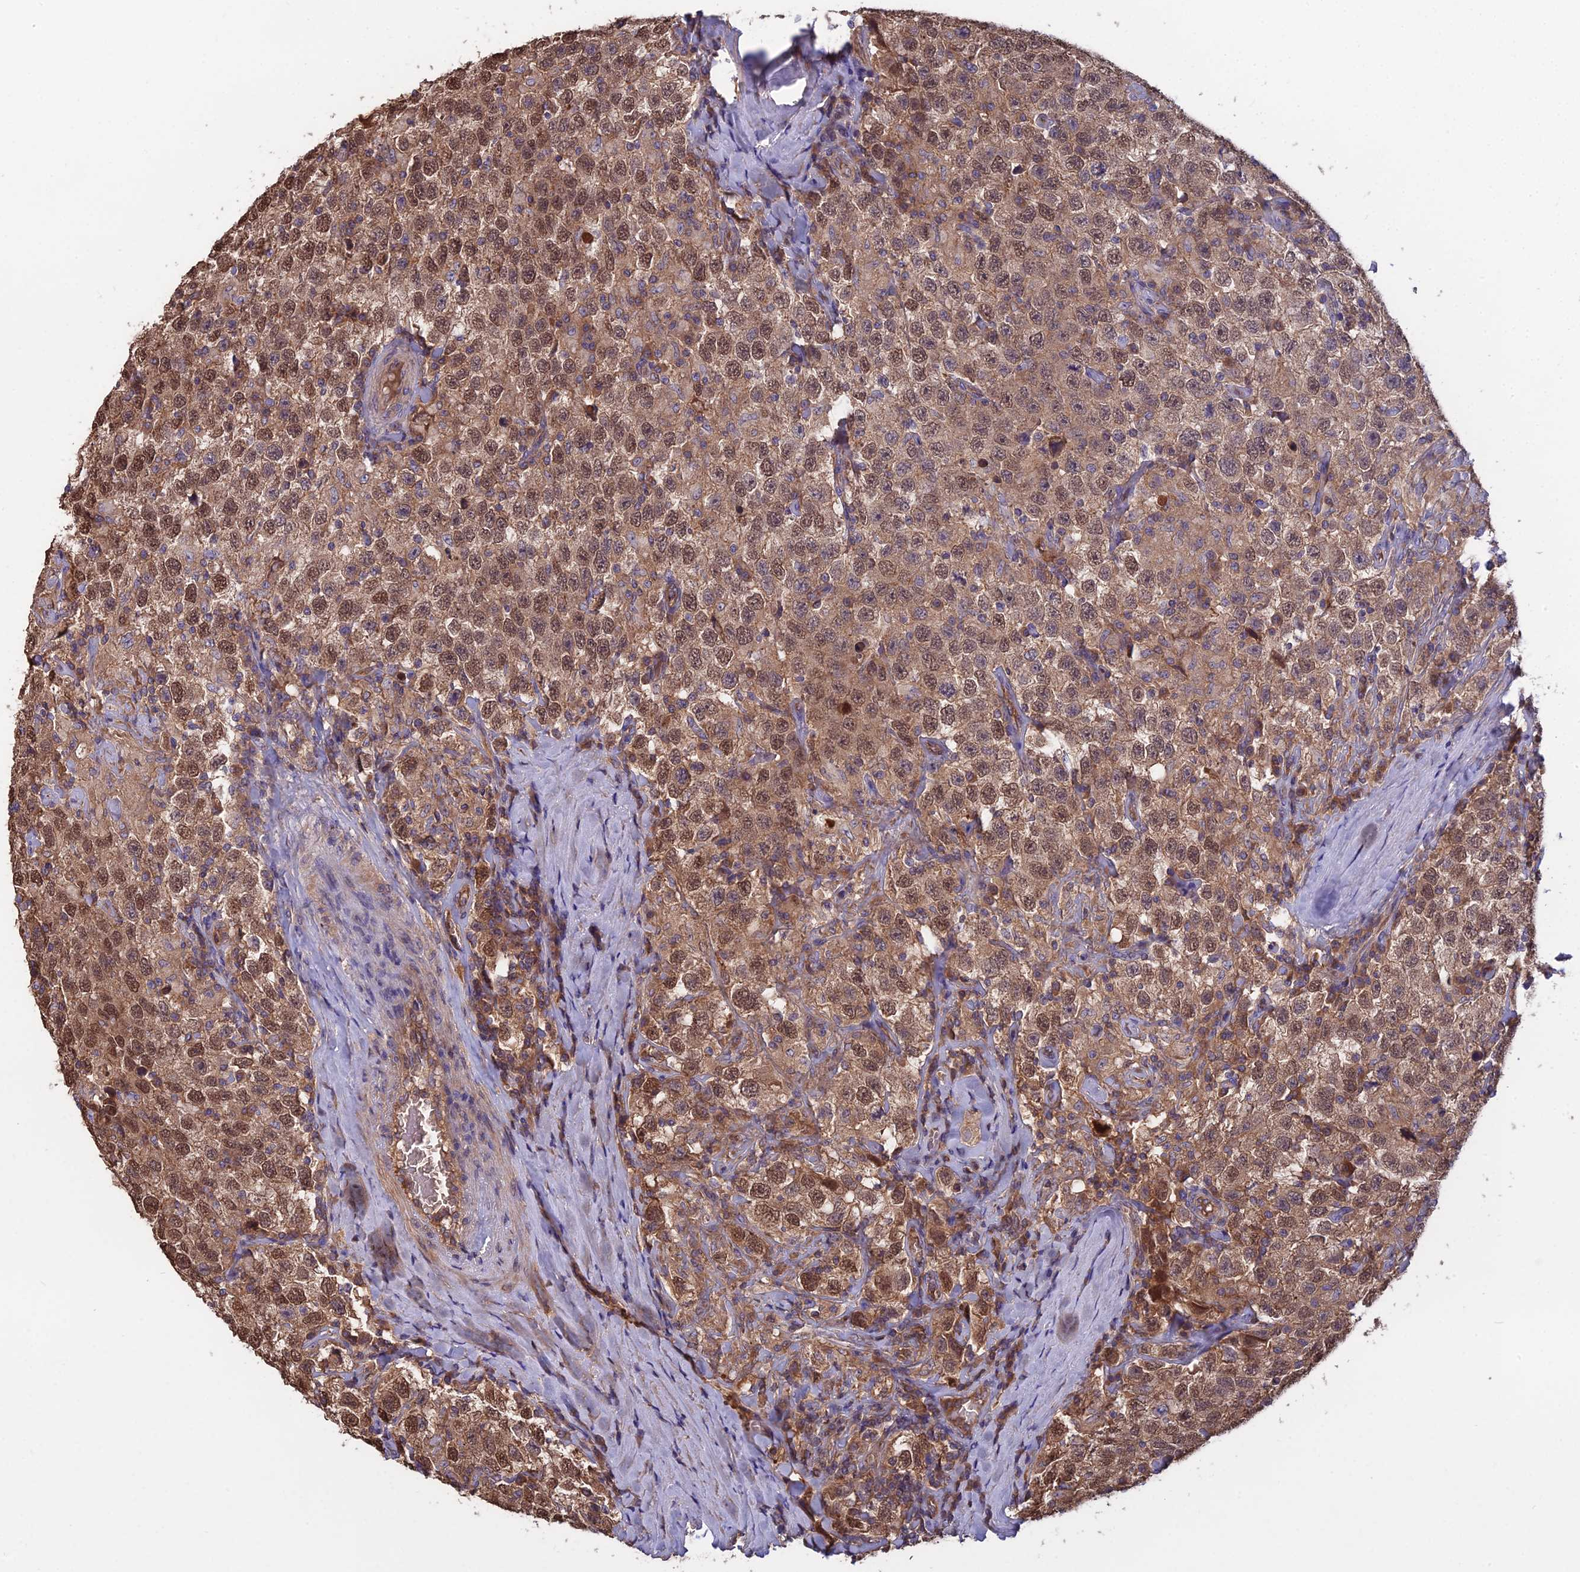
{"staining": {"intensity": "moderate", "quantity": ">75%", "location": "cytoplasmic/membranous,nuclear"}, "tissue": "testis cancer", "cell_type": "Tumor cells", "image_type": "cancer", "snomed": [{"axis": "morphology", "description": "Seminoma, NOS"}, {"axis": "topography", "description": "Testis"}], "caption": "Protein expression analysis of testis cancer exhibits moderate cytoplasmic/membranous and nuclear expression in approximately >75% of tumor cells.", "gene": "GALR2", "patient": {"sex": "male", "age": 41}}